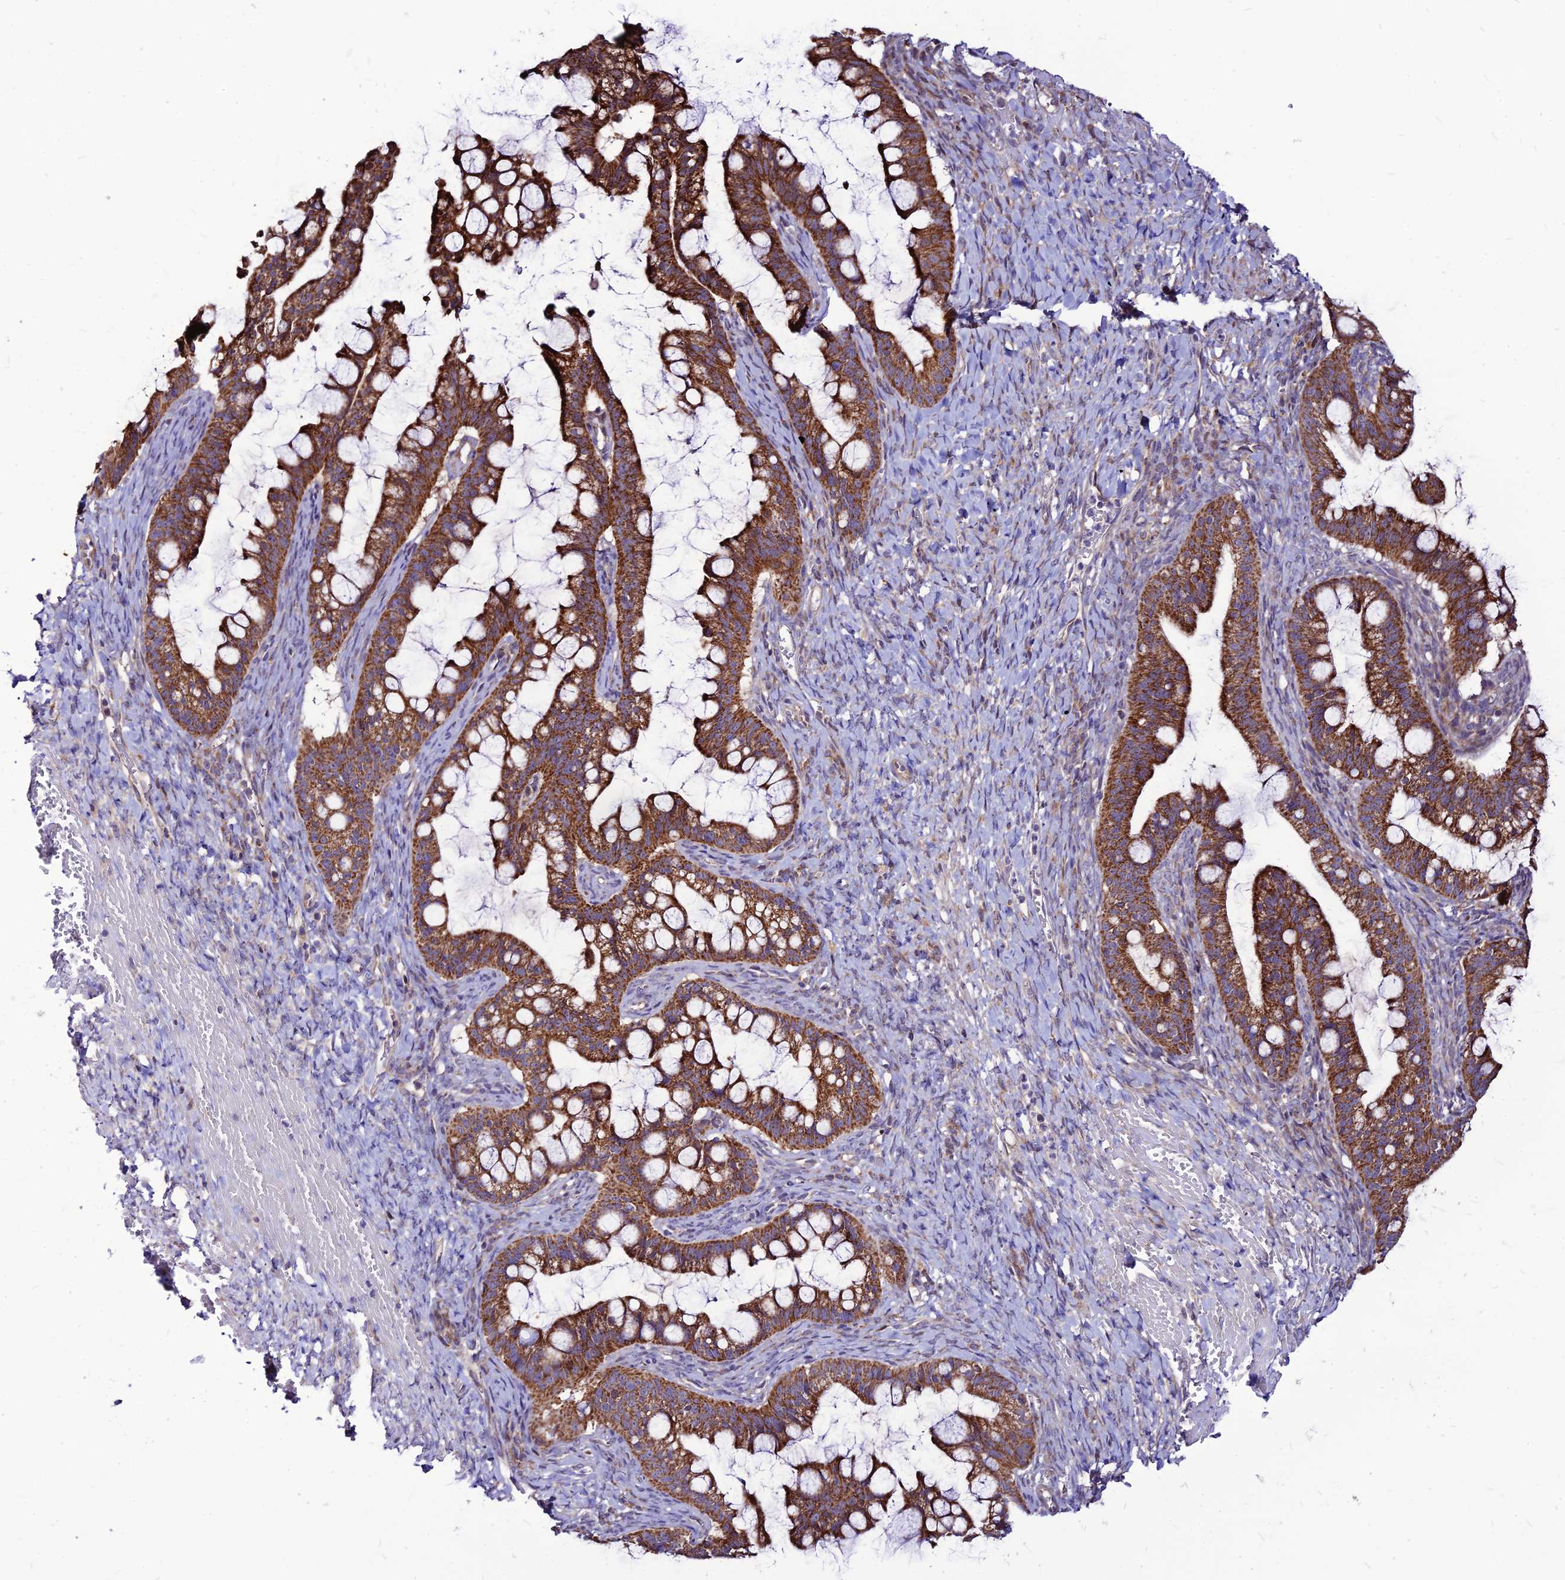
{"staining": {"intensity": "strong", "quantity": ">75%", "location": "cytoplasmic/membranous"}, "tissue": "ovarian cancer", "cell_type": "Tumor cells", "image_type": "cancer", "snomed": [{"axis": "morphology", "description": "Cystadenocarcinoma, mucinous, NOS"}, {"axis": "topography", "description": "Ovary"}], "caption": "Mucinous cystadenocarcinoma (ovarian) stained with a brown dye shows strong cytoplasmic/membranous positive positivity in about >75% of tumor cells.", "gene": "ECI1", "patient": {"sex": "female", "age": 73}}